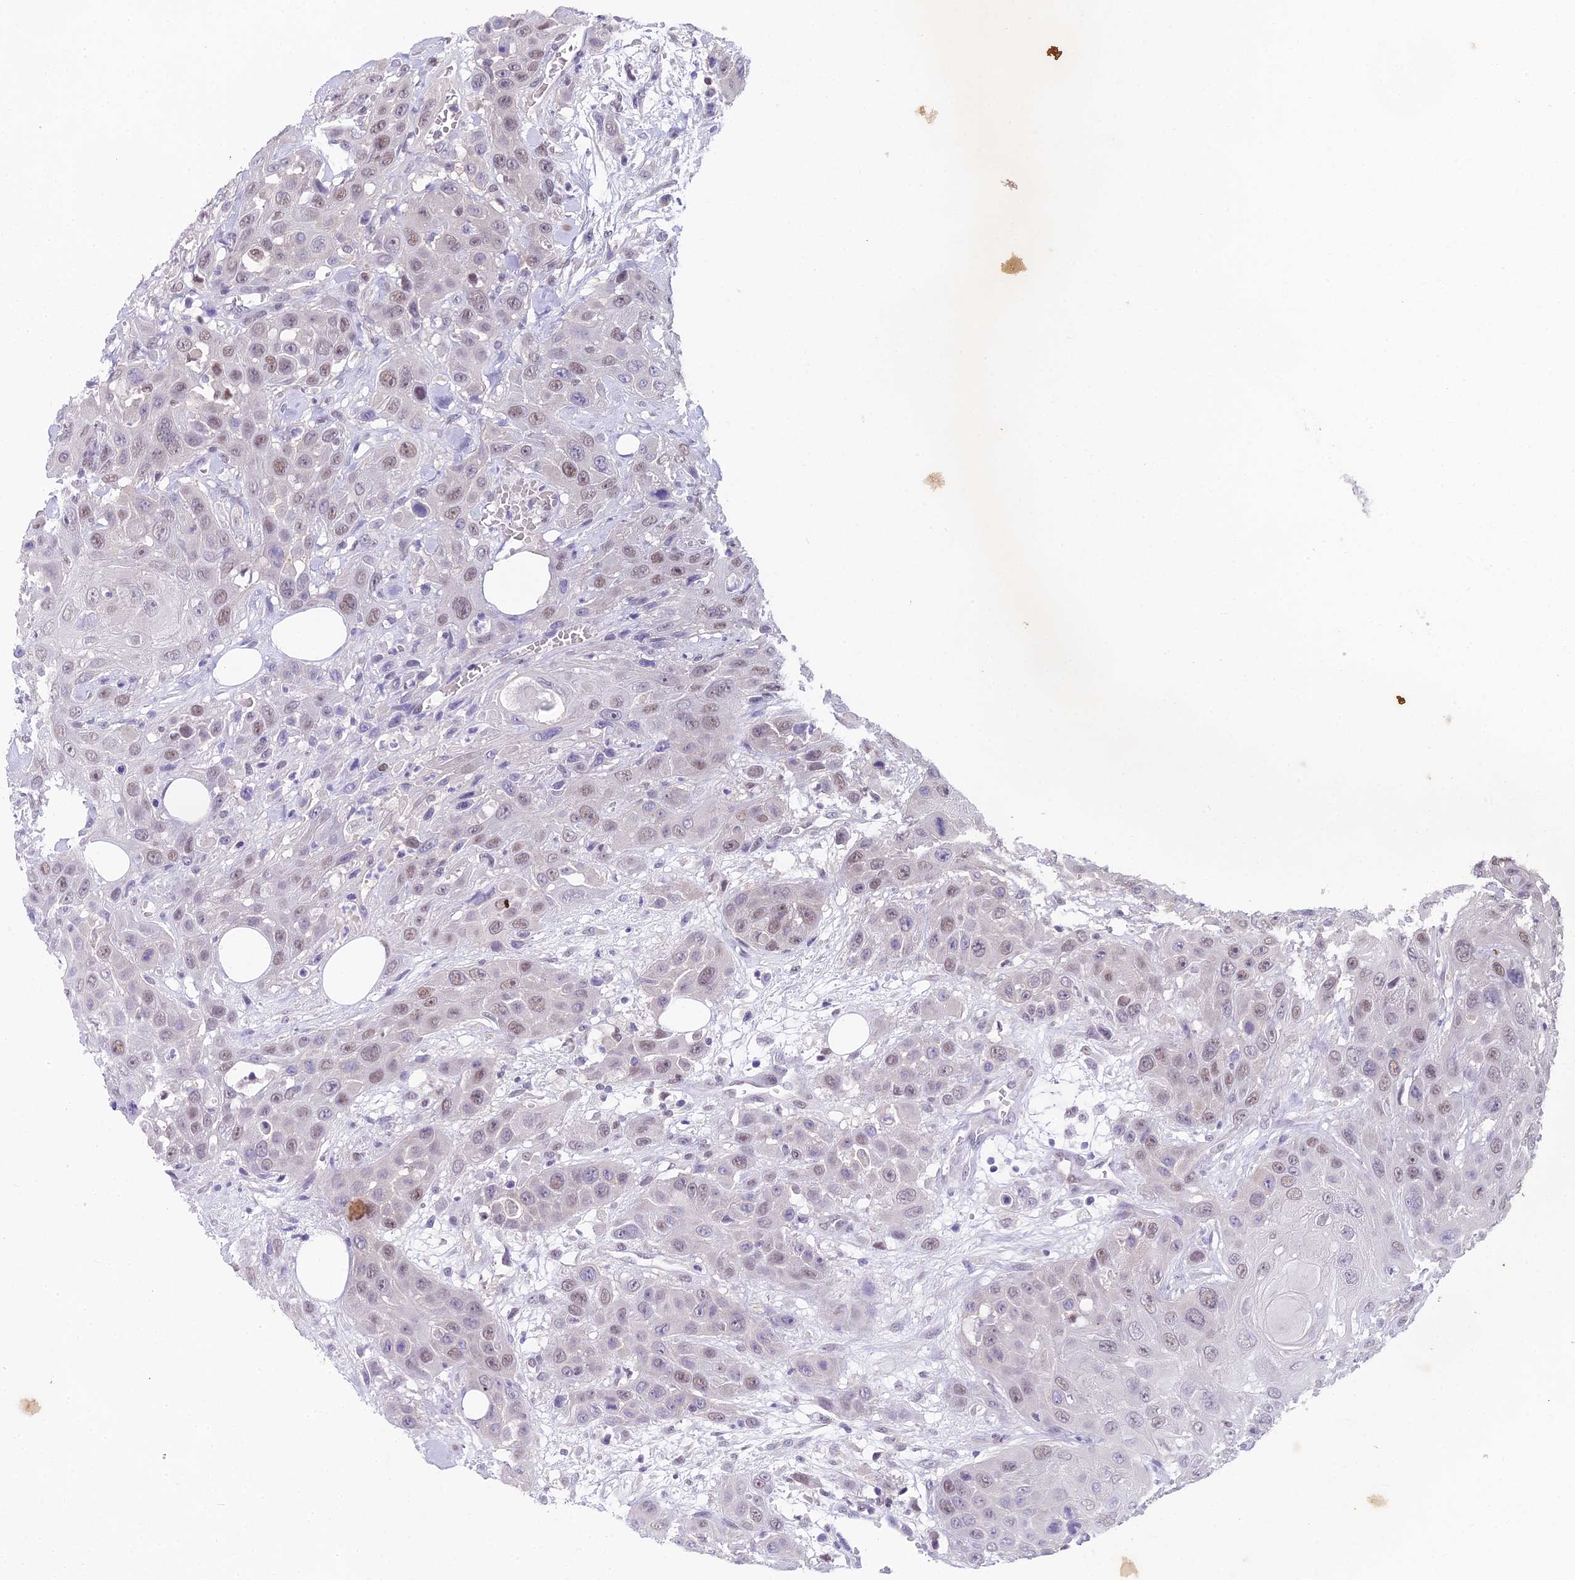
{"staining": {"intensity": "weak", "quantity": "25%-75%", "location": "nuclear"}, "tissue": "head and neck cancer", "cell_type": "Tumor cells", "image_type": "cancer", "snomed": [{"axis": "morphology", "description": "Squamous cell carcinoma, NOS"}, {"axis": "topography", "description": "Head-Neck"}], "caption": "Brown immunohistochemical staining in head and neck squamous cell carcinoma demonstrates weak nuclear expression in about 25%-75% of tumor cells.", "gene": "MAT2A", "patient": {"sex": "male", "age": 81}}